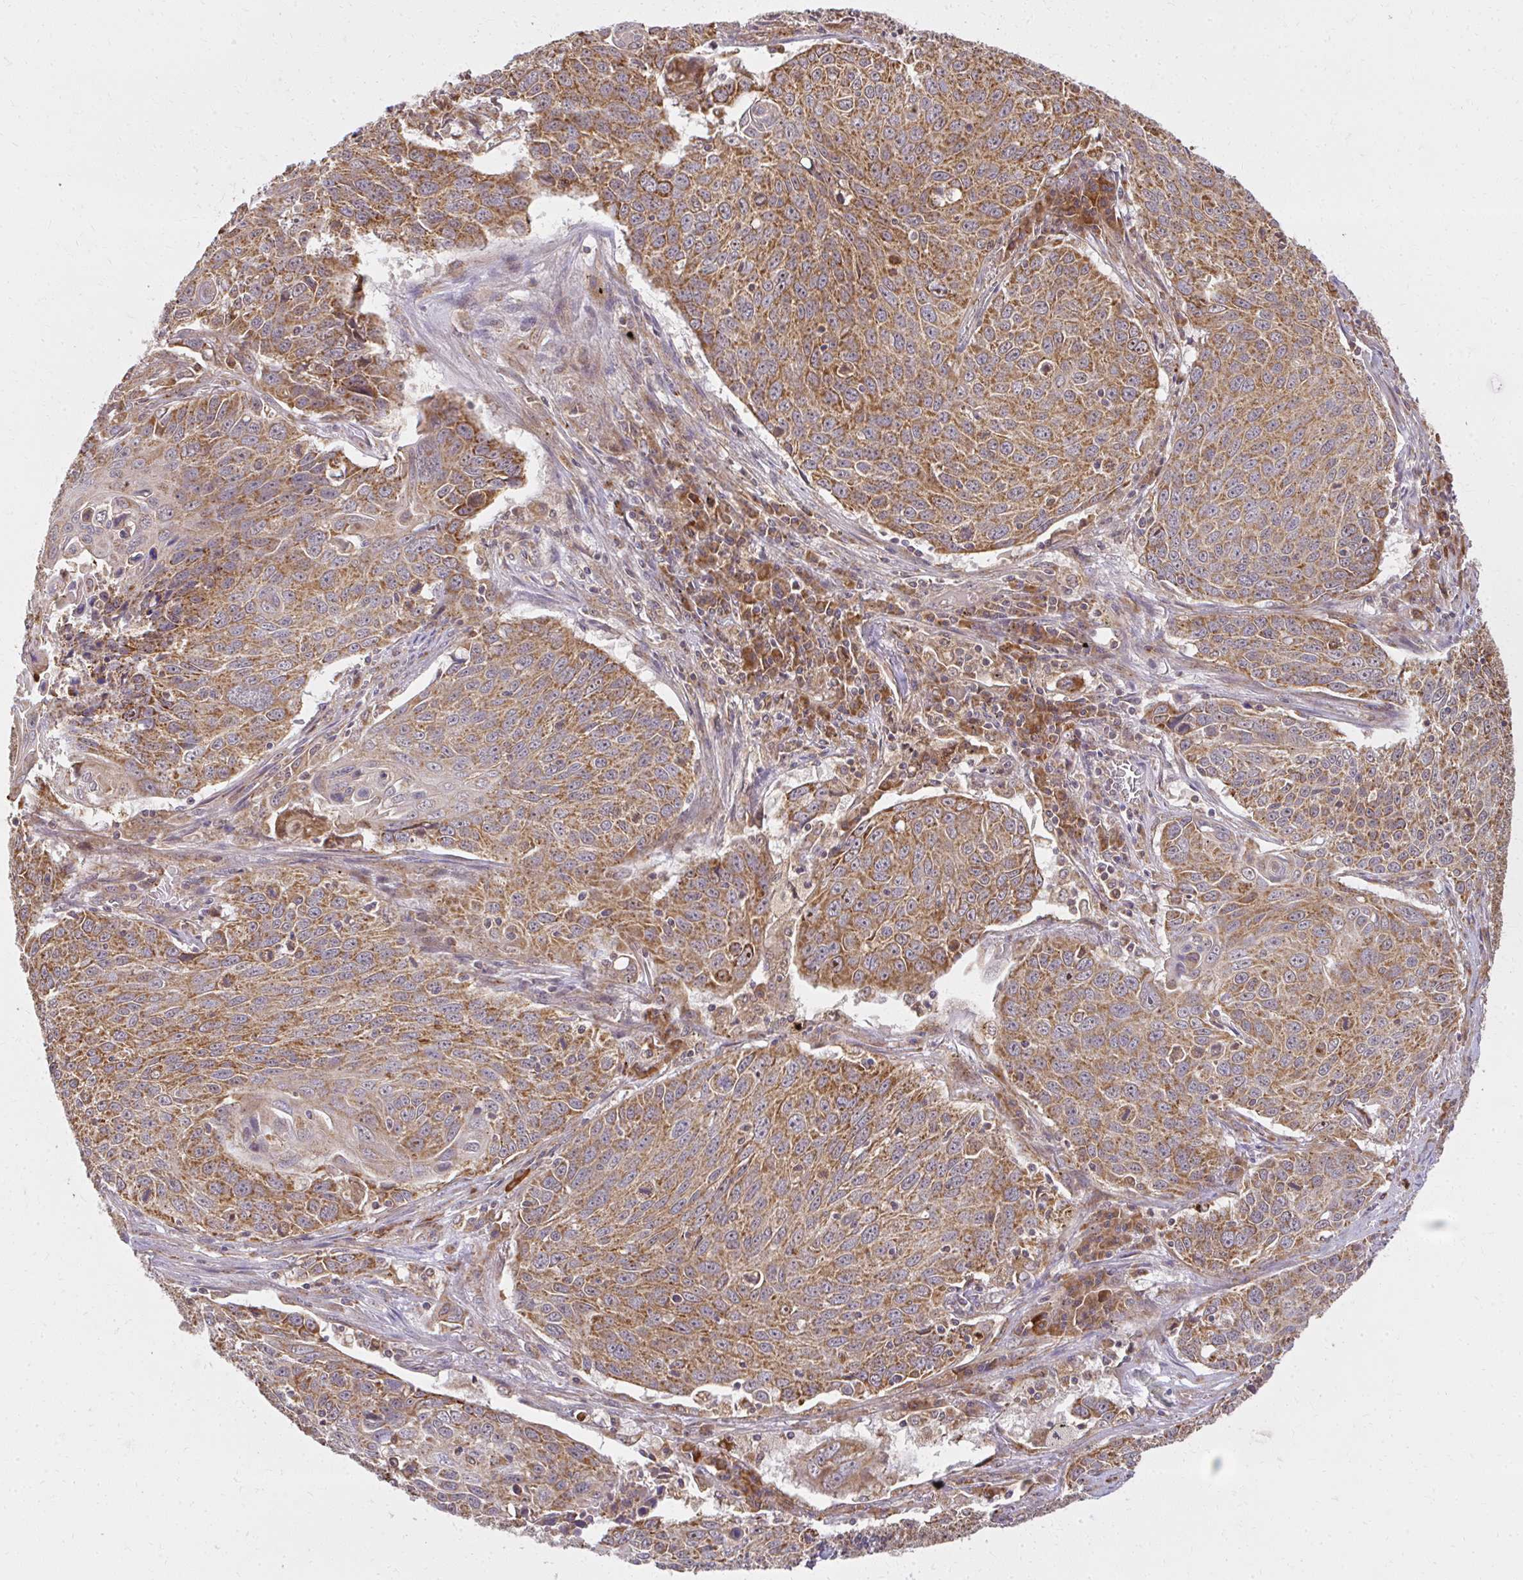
{"staining": {"intensity": "moderate", "quantity": ">75%", "location": "cytoplasmic/membranous"}, "tissue": "lung cancer", "cell_type": "Tumor cells", "image_type": "cancer", "snomed": [{"axis": "morphology", "description": "Squamous cell carcinoma, NOS"}, {"axis": "topography", "description": "Lung"}], "caption": "Brown immunohistochemical staining in human lung cancer exhibits moderate cytoplasmic/membranous positivity in approximately >75% of tumor cells.", "gene": "GNS", "patient": {"sex": "male", "age": 78}}